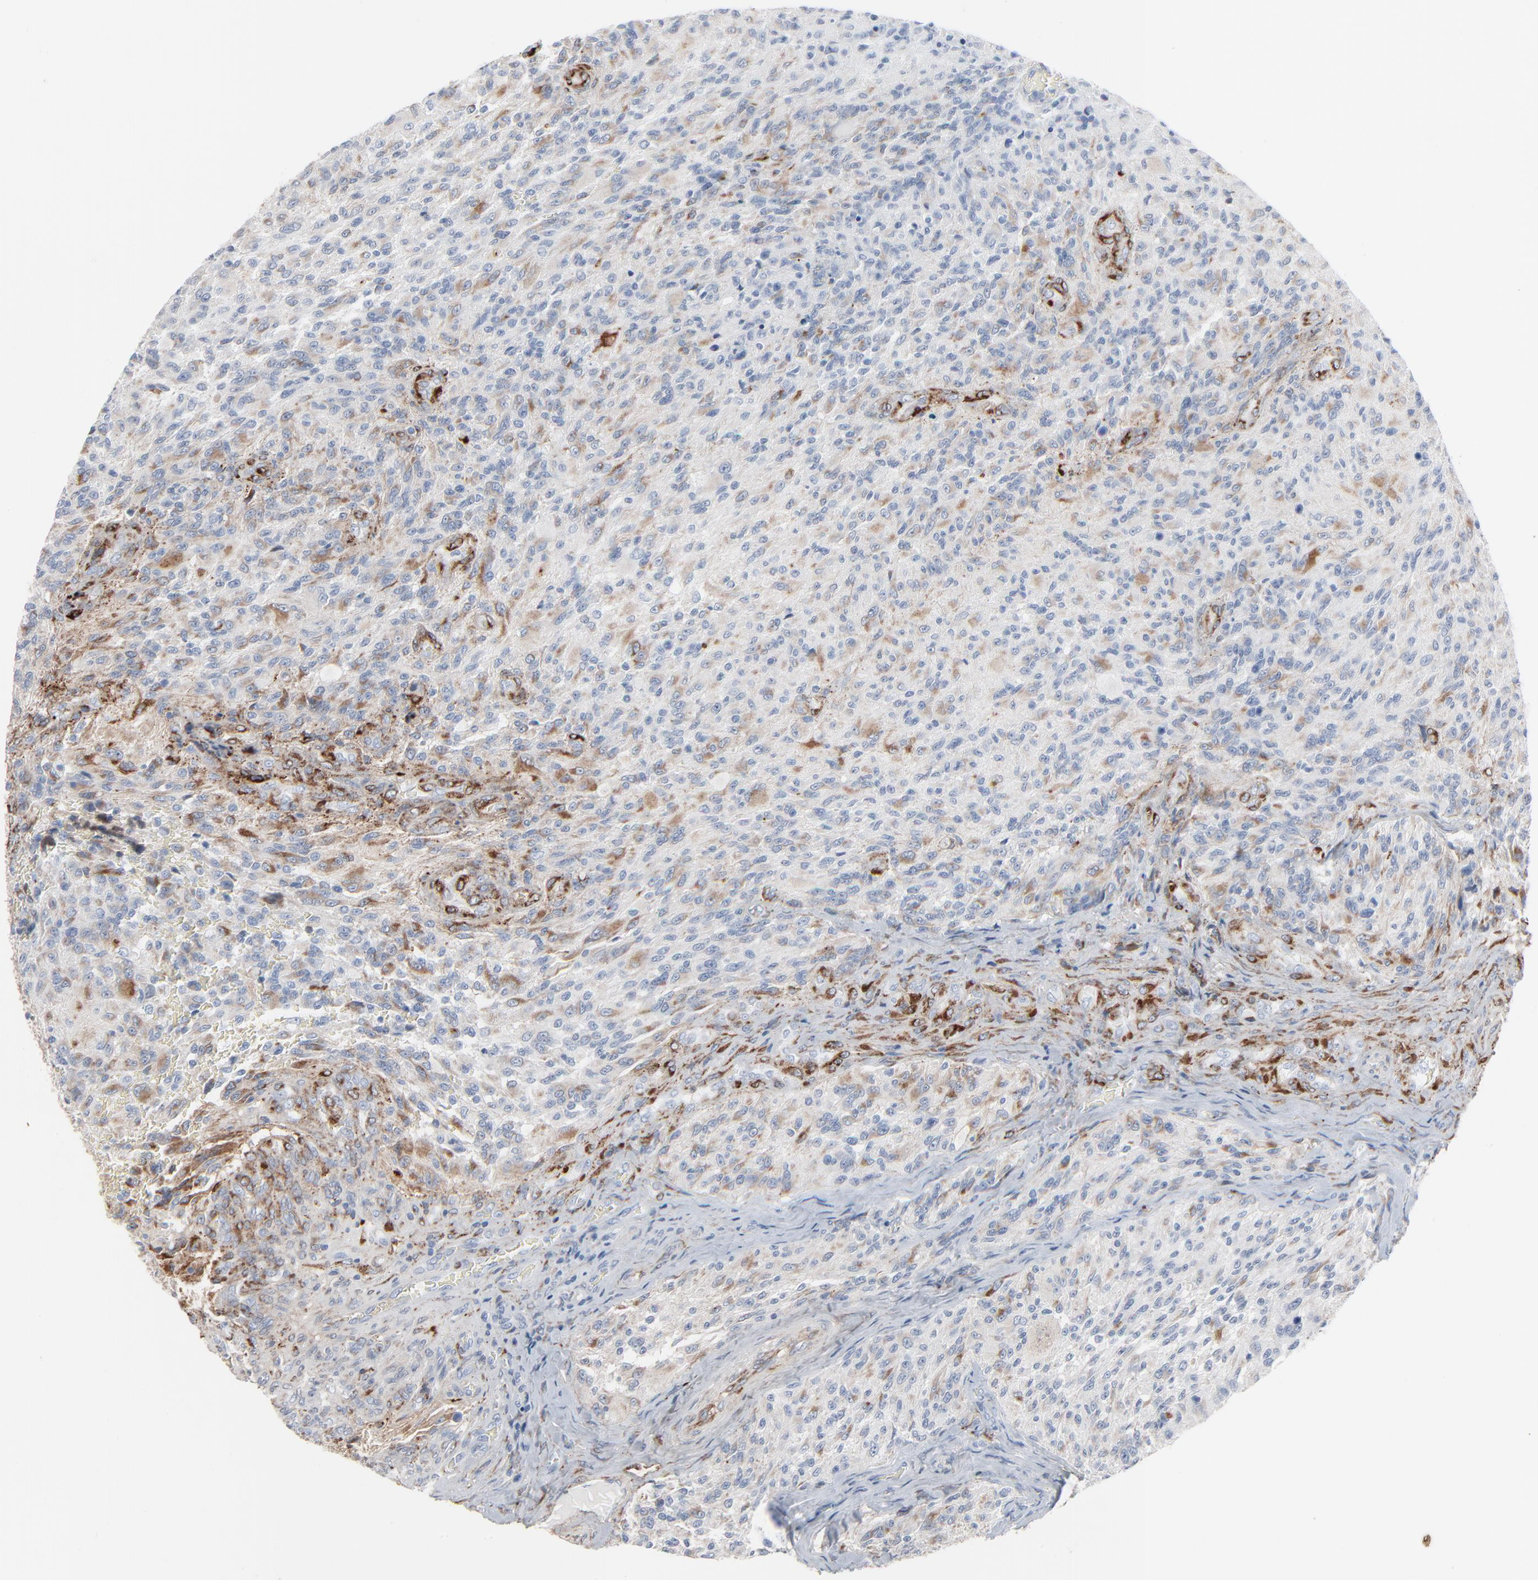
{"staining": {"intensity": "moderate", "quantity": "<25%", "location": "cytoplasmic/membranous"}, "tissue": "glioma", "cell_type": "Tumor cells", "image_type": "cancer", "snomed": [{"axis": "morphology", "description": "Normal tissue, NOS"}, {"axis": "morphology", "description": "Glioma, malignant, High grade"}, {"axis": "topography", "description": "Cerebral cortex"}], "caption": "Protein staining of glioma tissue displays moderate cytoplasmic/membranous staining in approximately <25% of tumor cells. The protein of interest is stained brown, and the nuclei are stained in blue (DAB IHC with brightfield microscopy, high magnification).", "gene": "BGN", "patient": {"sex": "male", "age": 56}}